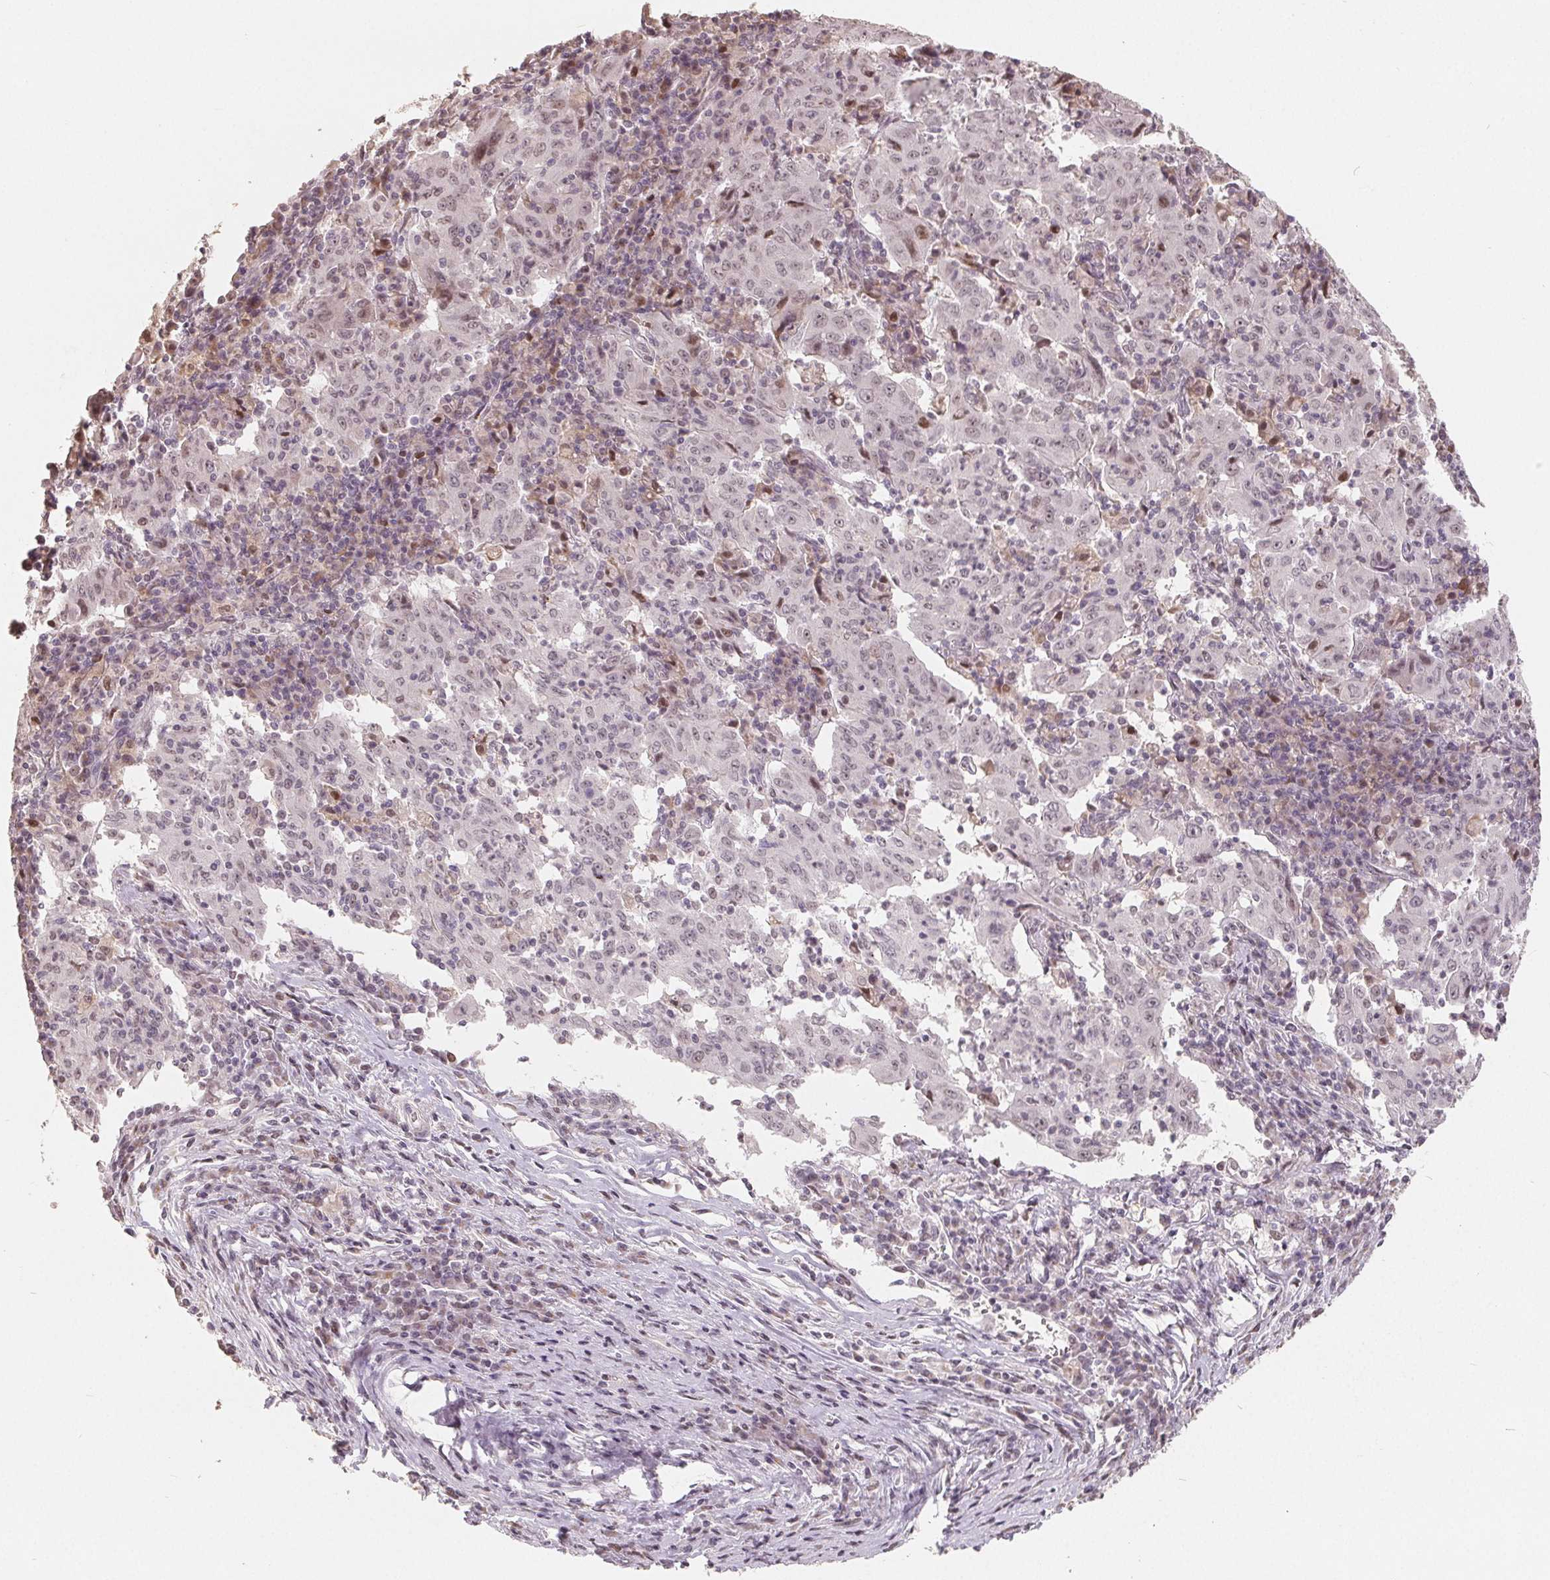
{"staining": {"intensity": "weak", "quantity": "<25%", "location": "nuclear"}, "tissue": "pancreatic cancer", "cell_type": "Tumor cells", "image_type": "cancer", "snomed": [{"axis": "morphology", "description": "Adenocarcinoma, NOS"}, {"axis": "topography", "description": "Pancreas"}], "caption": "Immunohistochemistry histopathology image of human pancreatic cancer (adenocarcinoma) stained for a protein (brown), which shows no positivity in tumor cells.", "gene": "CCDC138", "patient": {"sex": "male", "age": 63}}